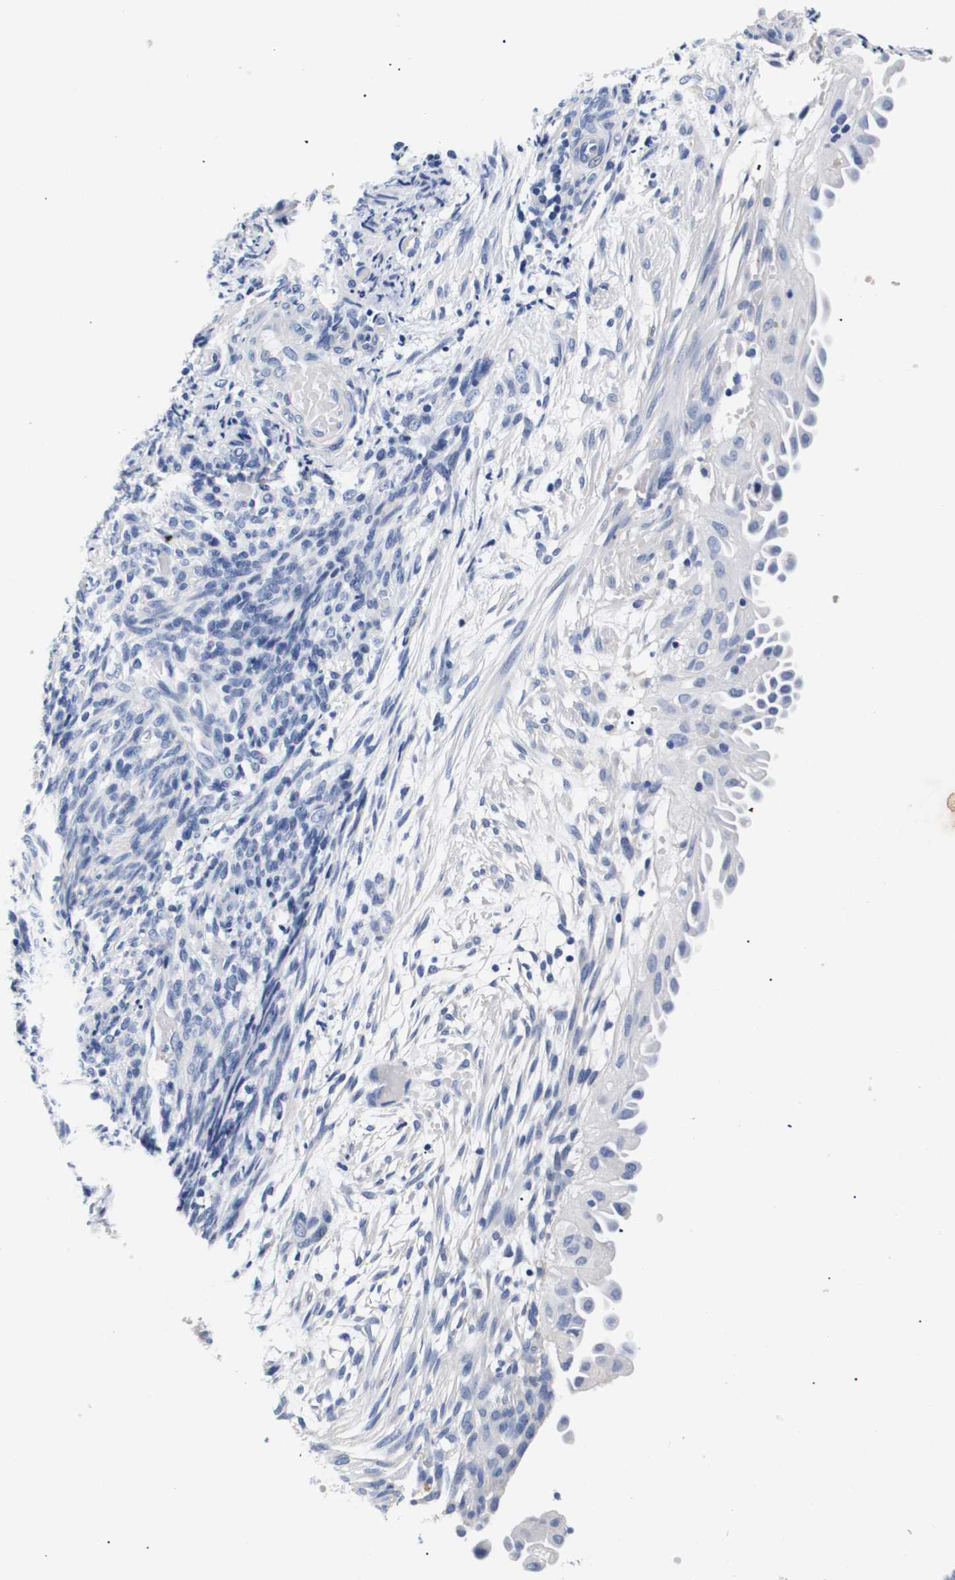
{"staining": {"intensity": "negative", "quantity": "none", "location": "none"}, "tissue": "endometrial cancer", "cell_type": "Tumor cells", "image_type": "cancer", "snomed": [{"axis": "morphology", "description": "Adenocarcinoma, NOS"}, {"axis": "topography", "description": "Endometrium"}], "caption": "Adenocarcinoma (endometrial) was stained to show a protein in brown. There is no significant expression in tumor cells.", "gene": "ATP6V0A4", "patient": {"sex": "female", "age": 58}}